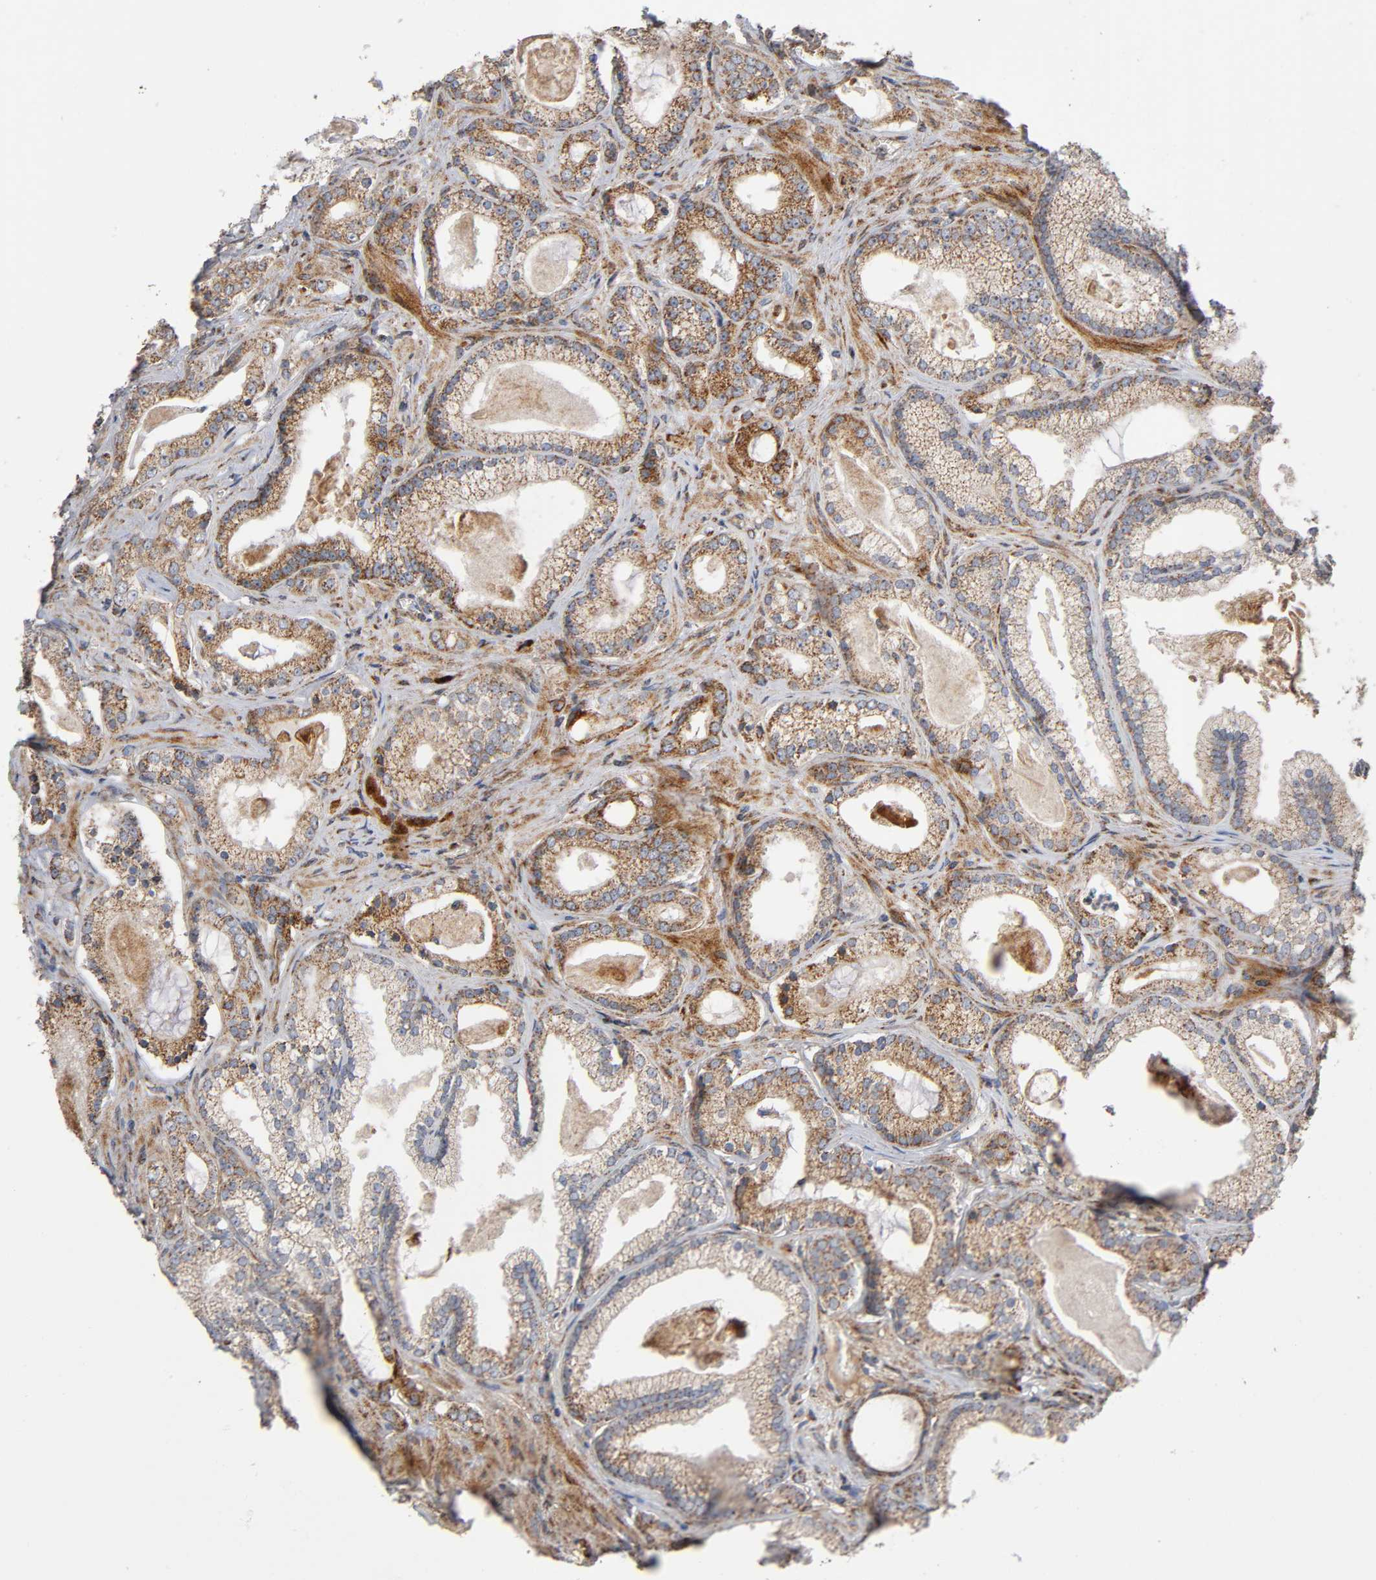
{"staining": {"intensity": "moderate", "quantity": "25%-75%", "location": "cytoplasmic/membranous"}, "tissue": "prostate cancer", "cell_type": "Tumor cells", "image_type": "cancer", "snomed": [{"axis": "morphology", "description": "Adenocarcinoma, Low grade"}, {"axis": "topography", "description": "Prostate"}], "caption": "Brown immunohistochemical staining in prostate cancer (adenocarcinoma (low-grade)) displays moderate cytoplasmic/membranous staining in approximately 25%-75% of tumor cells.", "gene": "MAP3K1", "patient": {"sex": "male", "age": 59}}